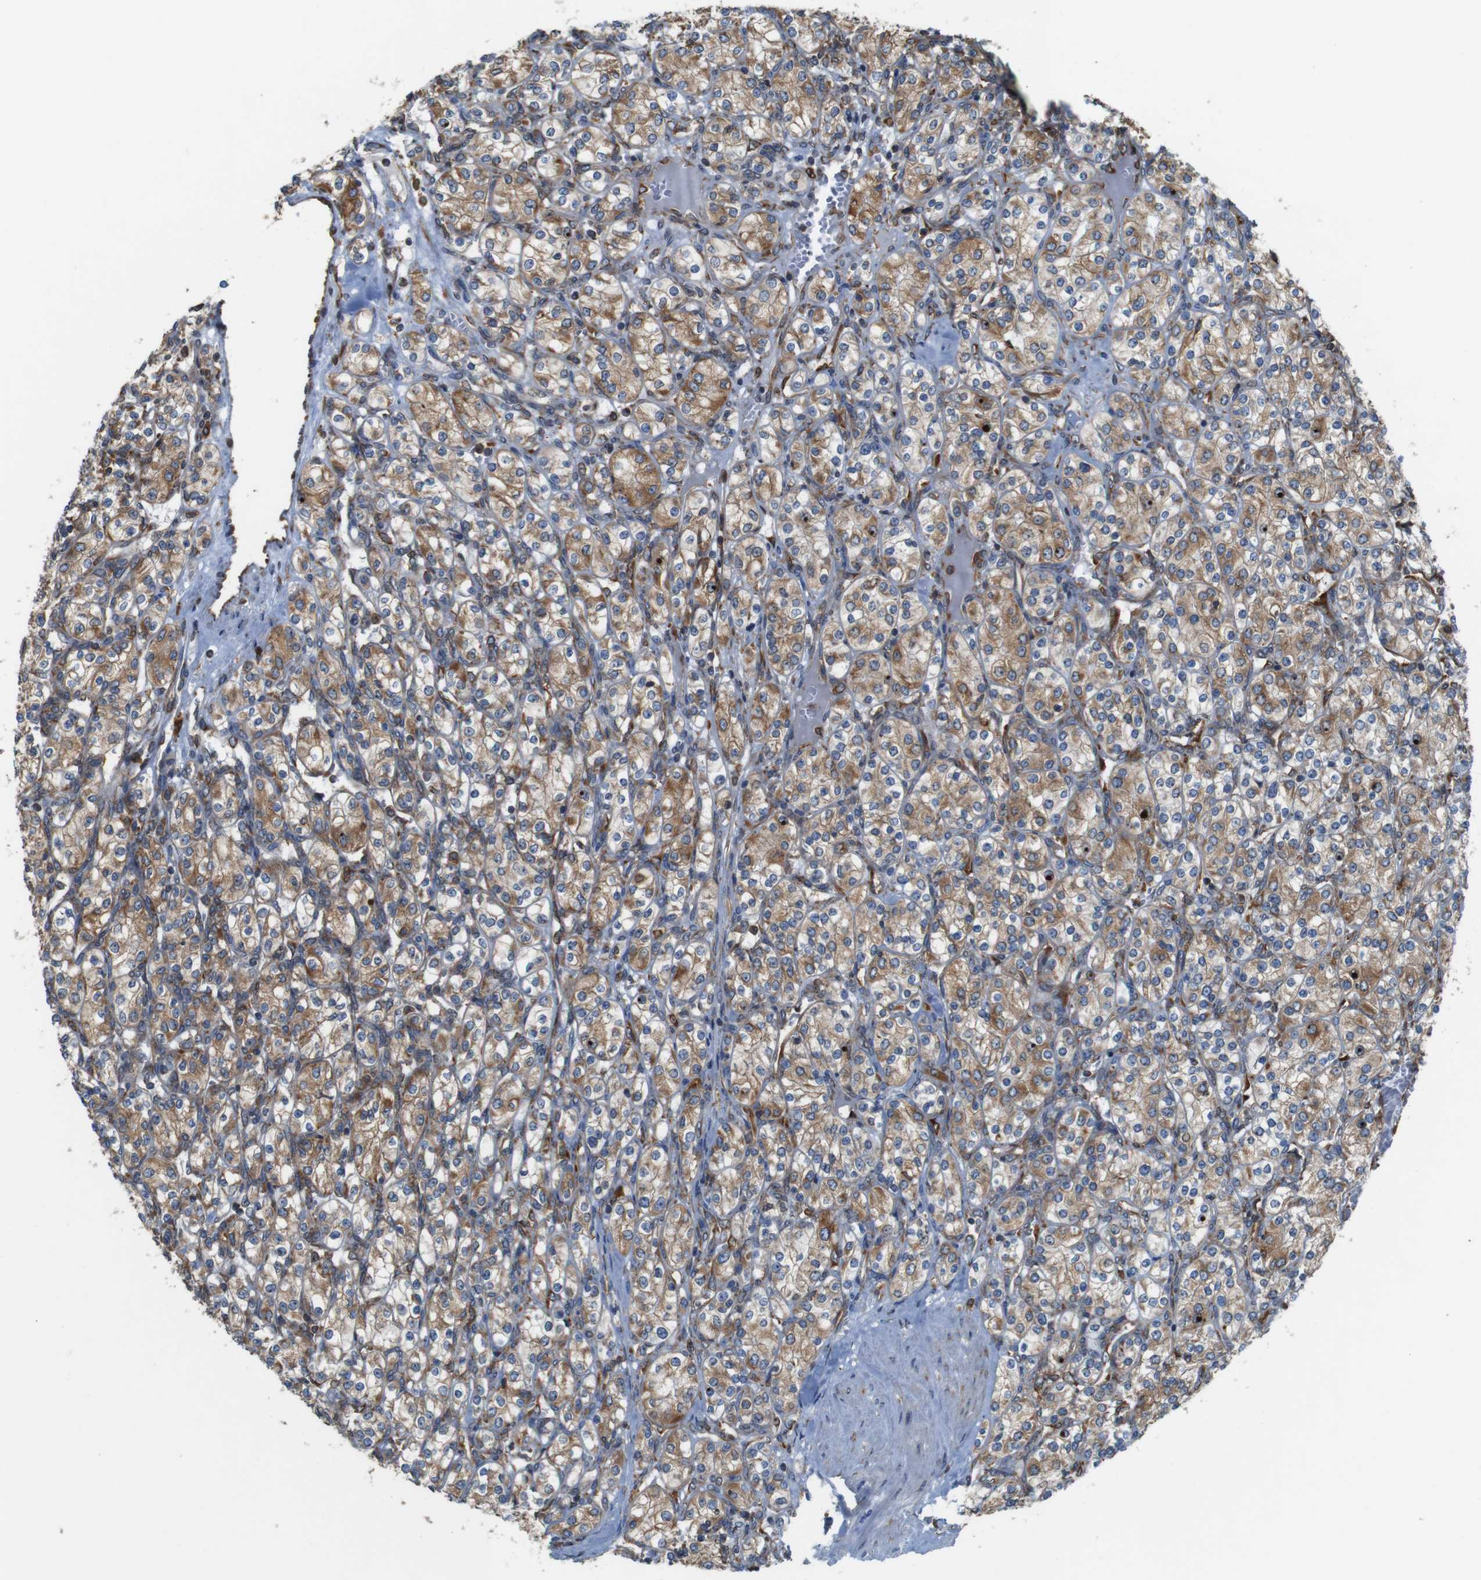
{"staining": {"intensity": "moderate", "quantity": ">75%", "location": "cytoplasmic/membranous"}, "tissue": "renal cancer", "cell_type": "Tumor cells", "image_type": "cancer", "snomed": [{"axis": "morphology", "description": "Adenocarcinoma, NOS"}, {"axis": "topography", "description": "Kidney"}], "caption": "This micrograph exhibits adenocarcinoma (renal) stained with immunohistochemistry to label a protein in brown. The cytoplasmic/membranous of tumor cells show moderate positivity for the protein. Nuclei are counter-stained blue.", "gene": "UGGT1", "patient": {"sex": "male", "age": 77}}